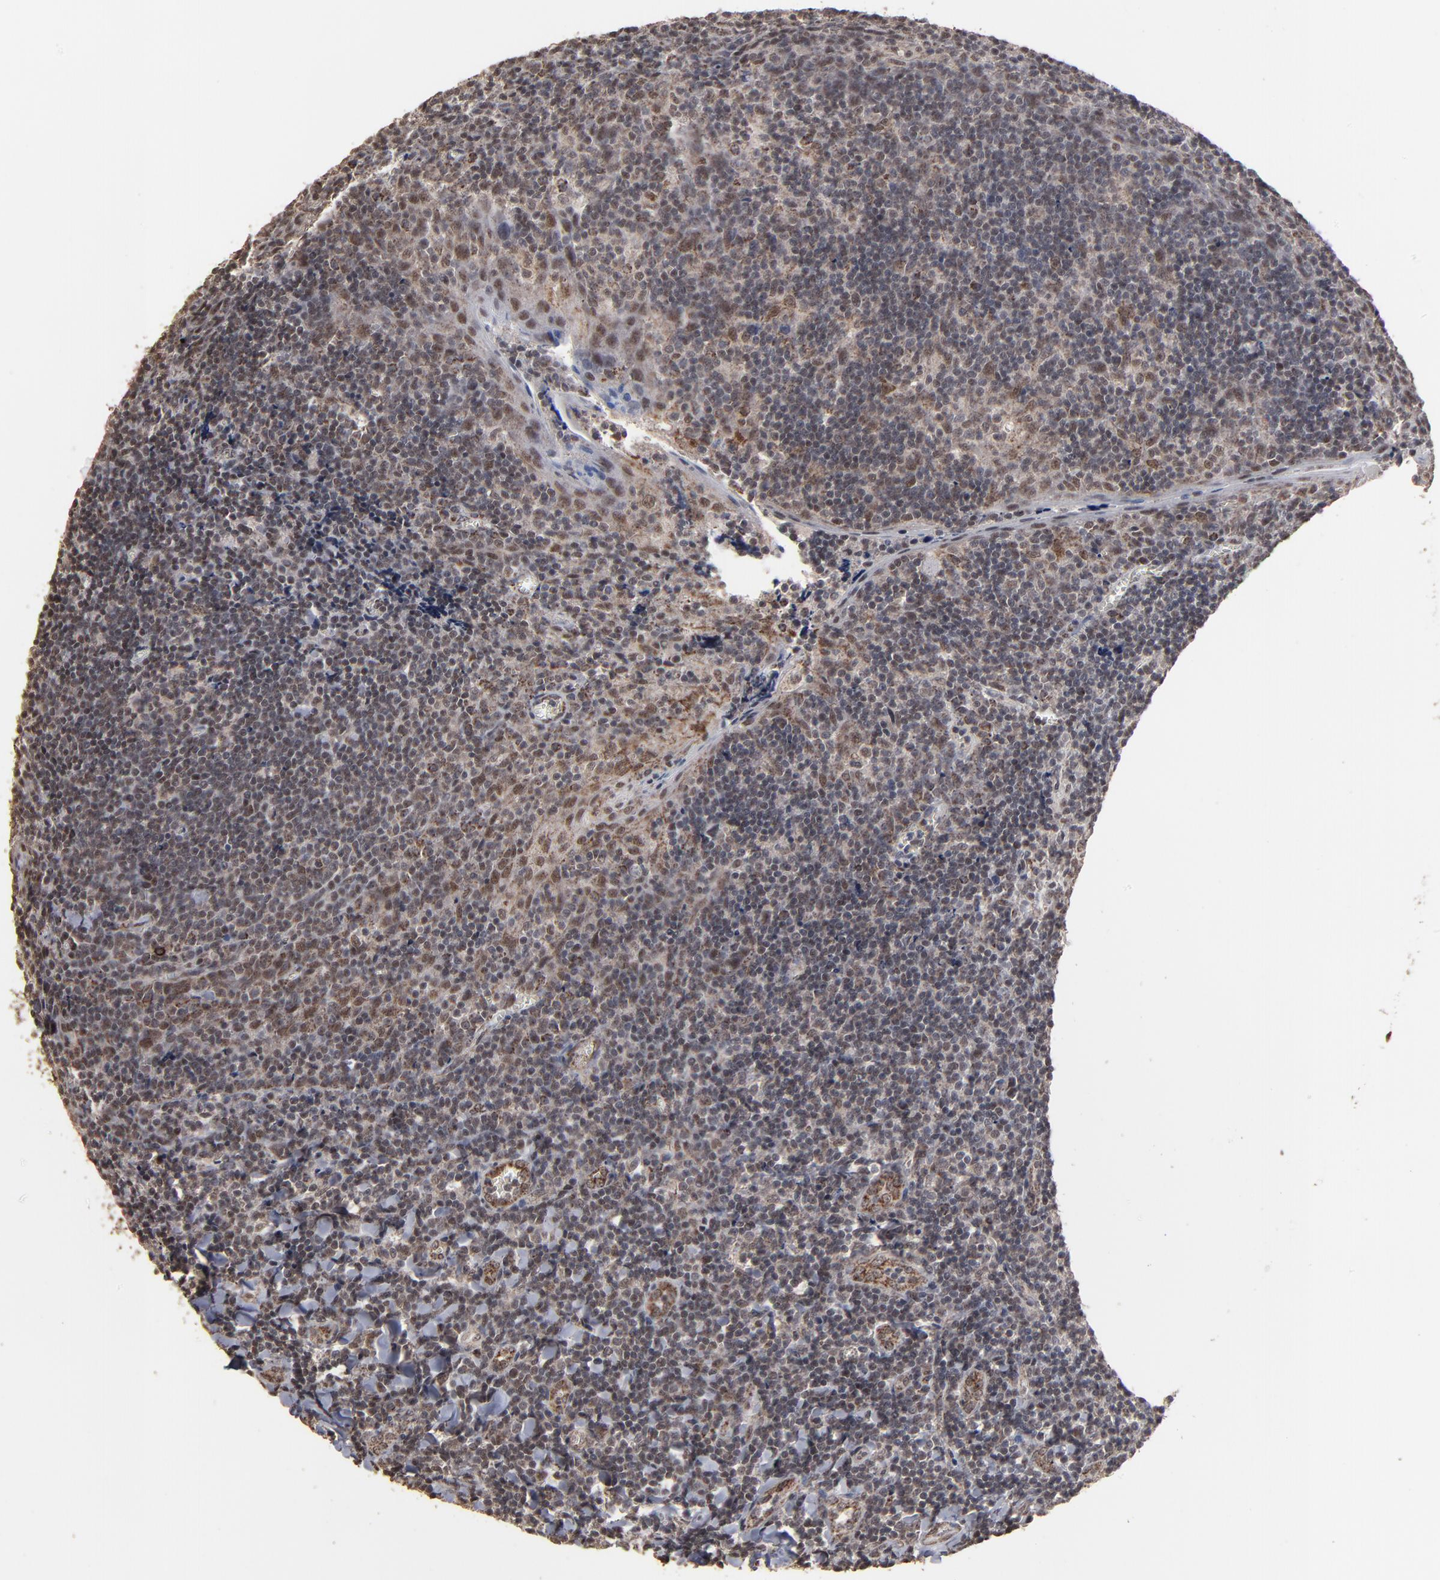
{"staining": {"intensity": "weak", "quantity": ">75%", "location": "nuclear"}, "tissue": "tonsil", "cell_type": "Germinal center cells", "image_type": "normal", "snomed": [{"axis": "morphology", "description": "Normal tissue, NOS"}, {"axis": "topography", "description": "Tonsil"}], "caption": "High-power microscopy captured an immunohistochemistry histopathology image of unremarkable tonsil, revealing weak nuclear staining in about >75% of germinal center cells. The staining was performed using DAB (3,3'-diaminobenzidine) to visualize the protein expression in brown, while the nuclei were stained in blue with hematoxylin (Magnification: 20x).", "gene": "BNIP3", "patient": {"sex": "male", "age": 20}}